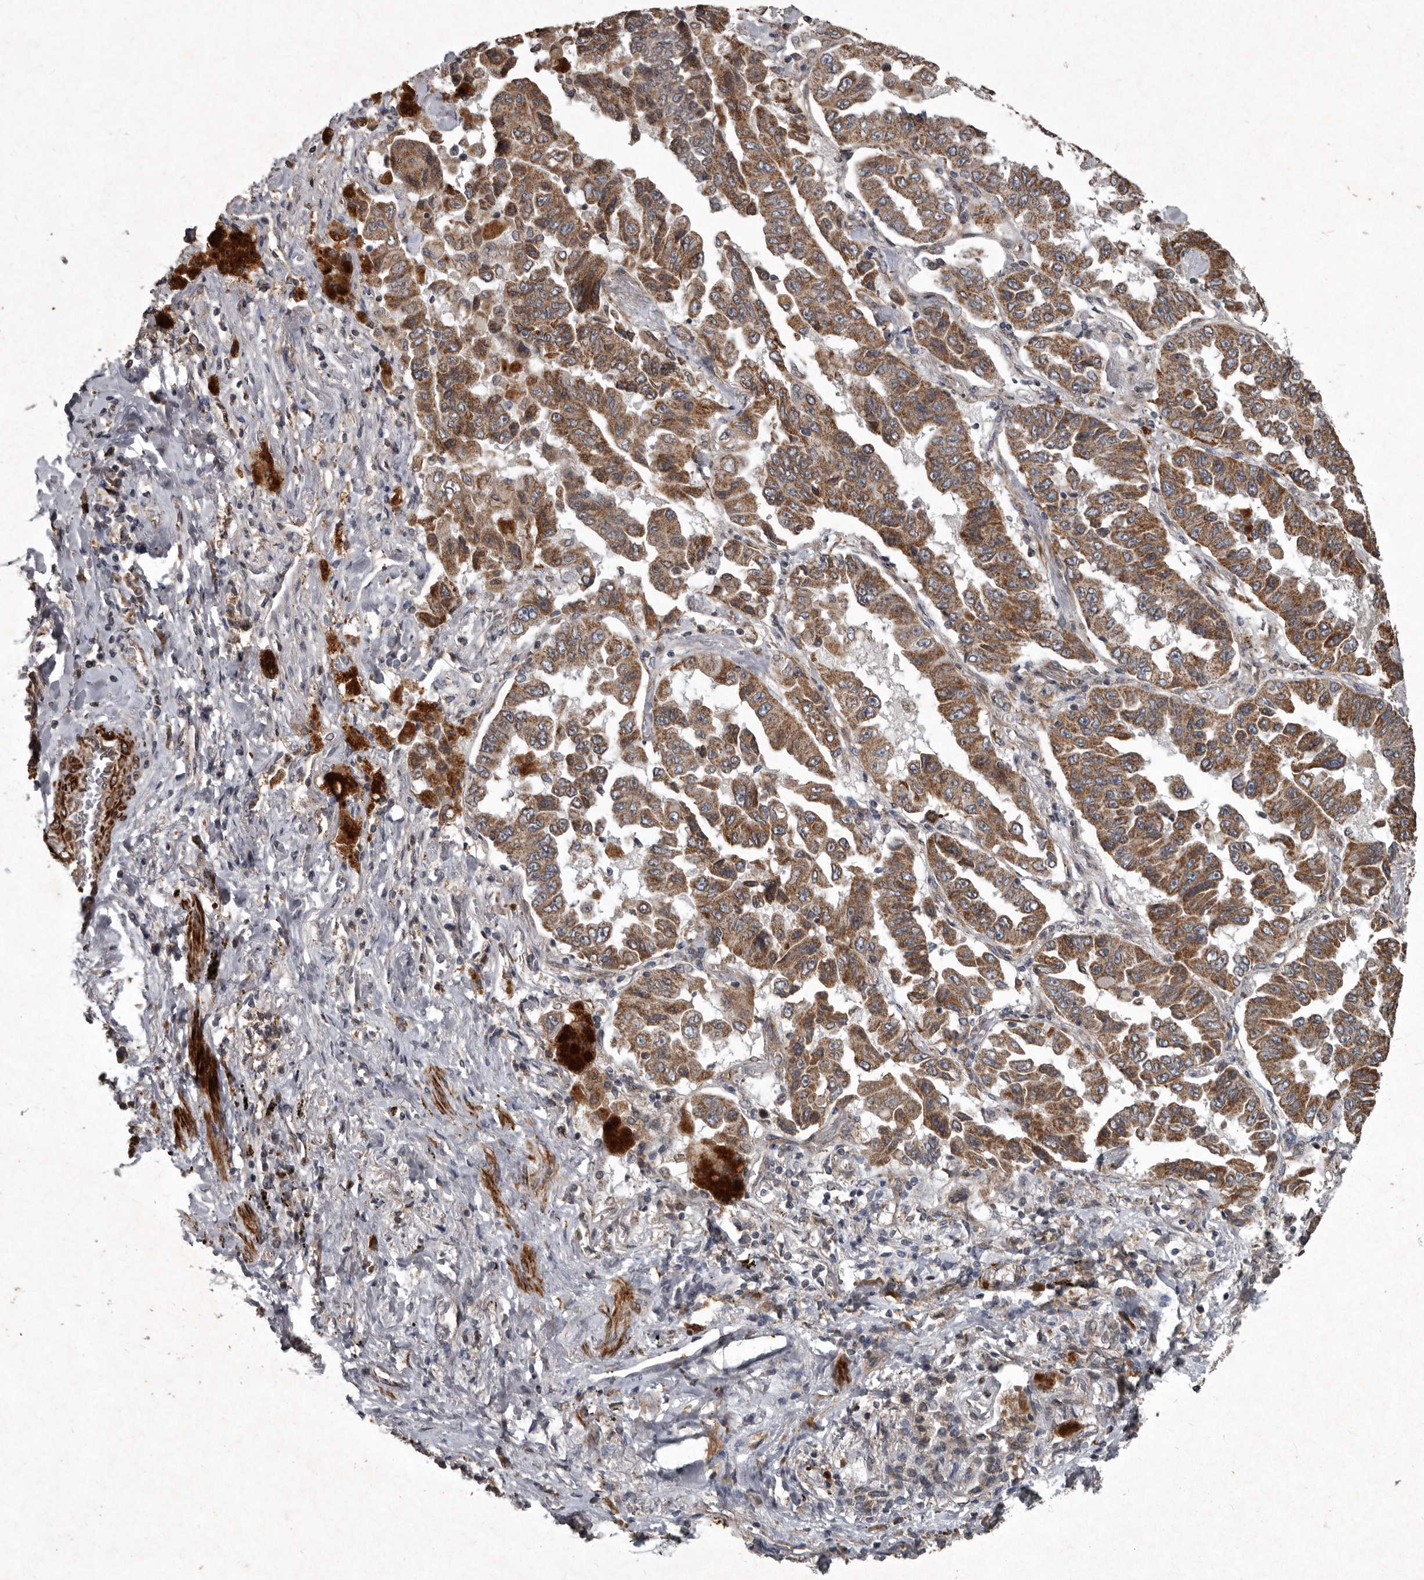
{"staining": {"intensity": "moderate", "quantity": ">75%", "location": "cytoplasmic/membranous"}, "tissue": "lung cancer", "cell_type": "Tumor cells", "image_type": "cancer", "snomed": [{"axis": "morphology", "description": "Adenocarcinoma, NOS"}, {"axis": "topography", "description": "Lung"}], "caption": "IHC staining of adenocarcinoma (lung), which displays medium levels of moderate cytoplasmic/membranous positivity in approximately >75% of tumor cells indicating moderate cytoplasmic/membranous protein positivity. The staining was performed using DAB (3,3'-diaminobenzidine) (brown) for protein detection and nuclei were counterstained in hematoxylin (blue).", "gene": "MRPS15", "patient": {"sex": "female", "age": 51}}